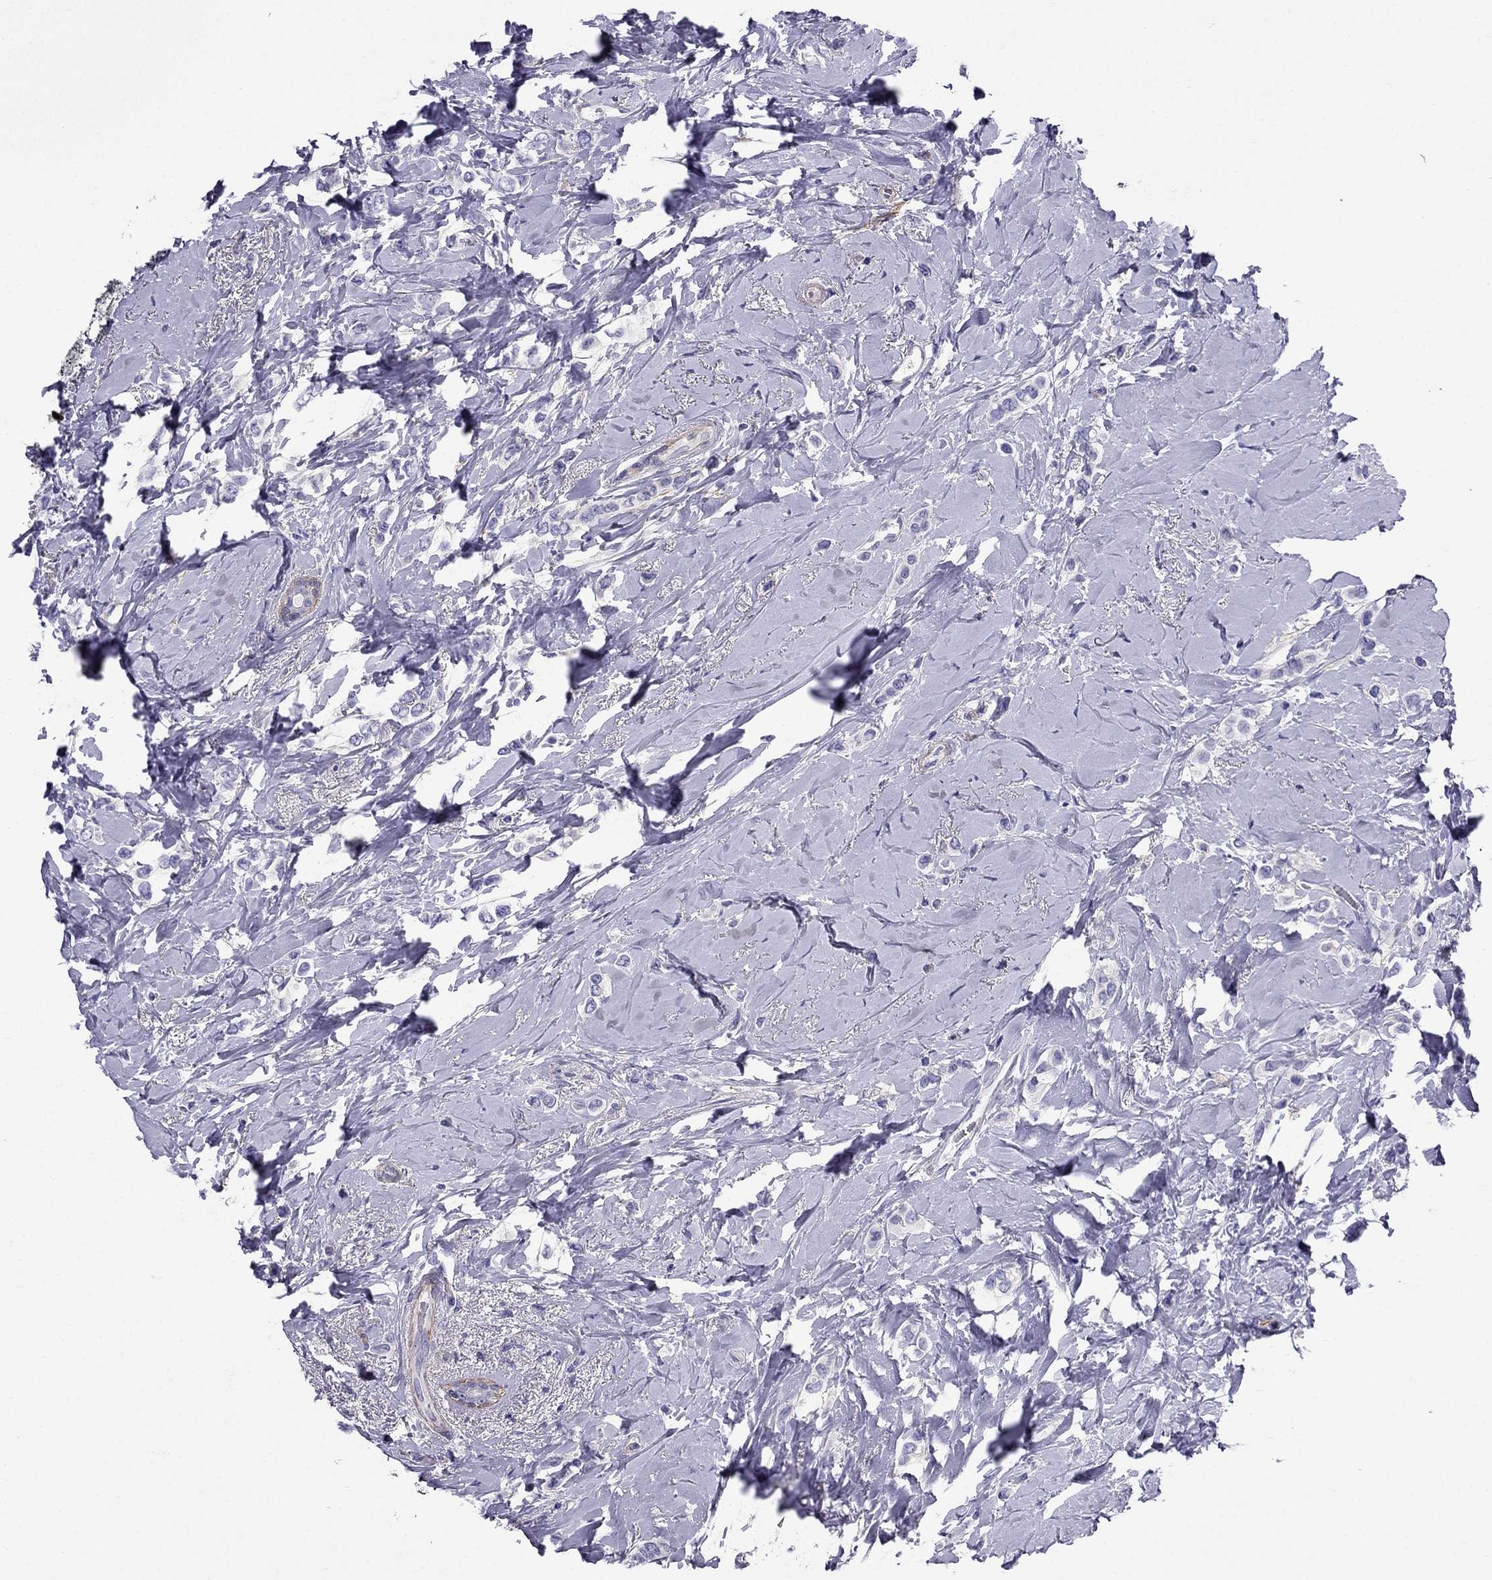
{"staining": {"intensity": "negative", "quantity": "none", "location": "none"}, "tissue": "breast cancer", "cell_type": "Tumor cells", "image_type": "cancer", "snomed": [{"axis": "morphology", "description": "Lobular carcinoma"}, {"axis": "topography", "description": "Breast"}], "caption": "A histopathology image of breast cancer stained for a protein reveals no brown staining in tumor cells. The staining is performed using DAB brown chromogen with nuclei counter-stained in using hematoxylin.", "gene": "GPR50", "patient": {"sex": "female", "age": 66}}